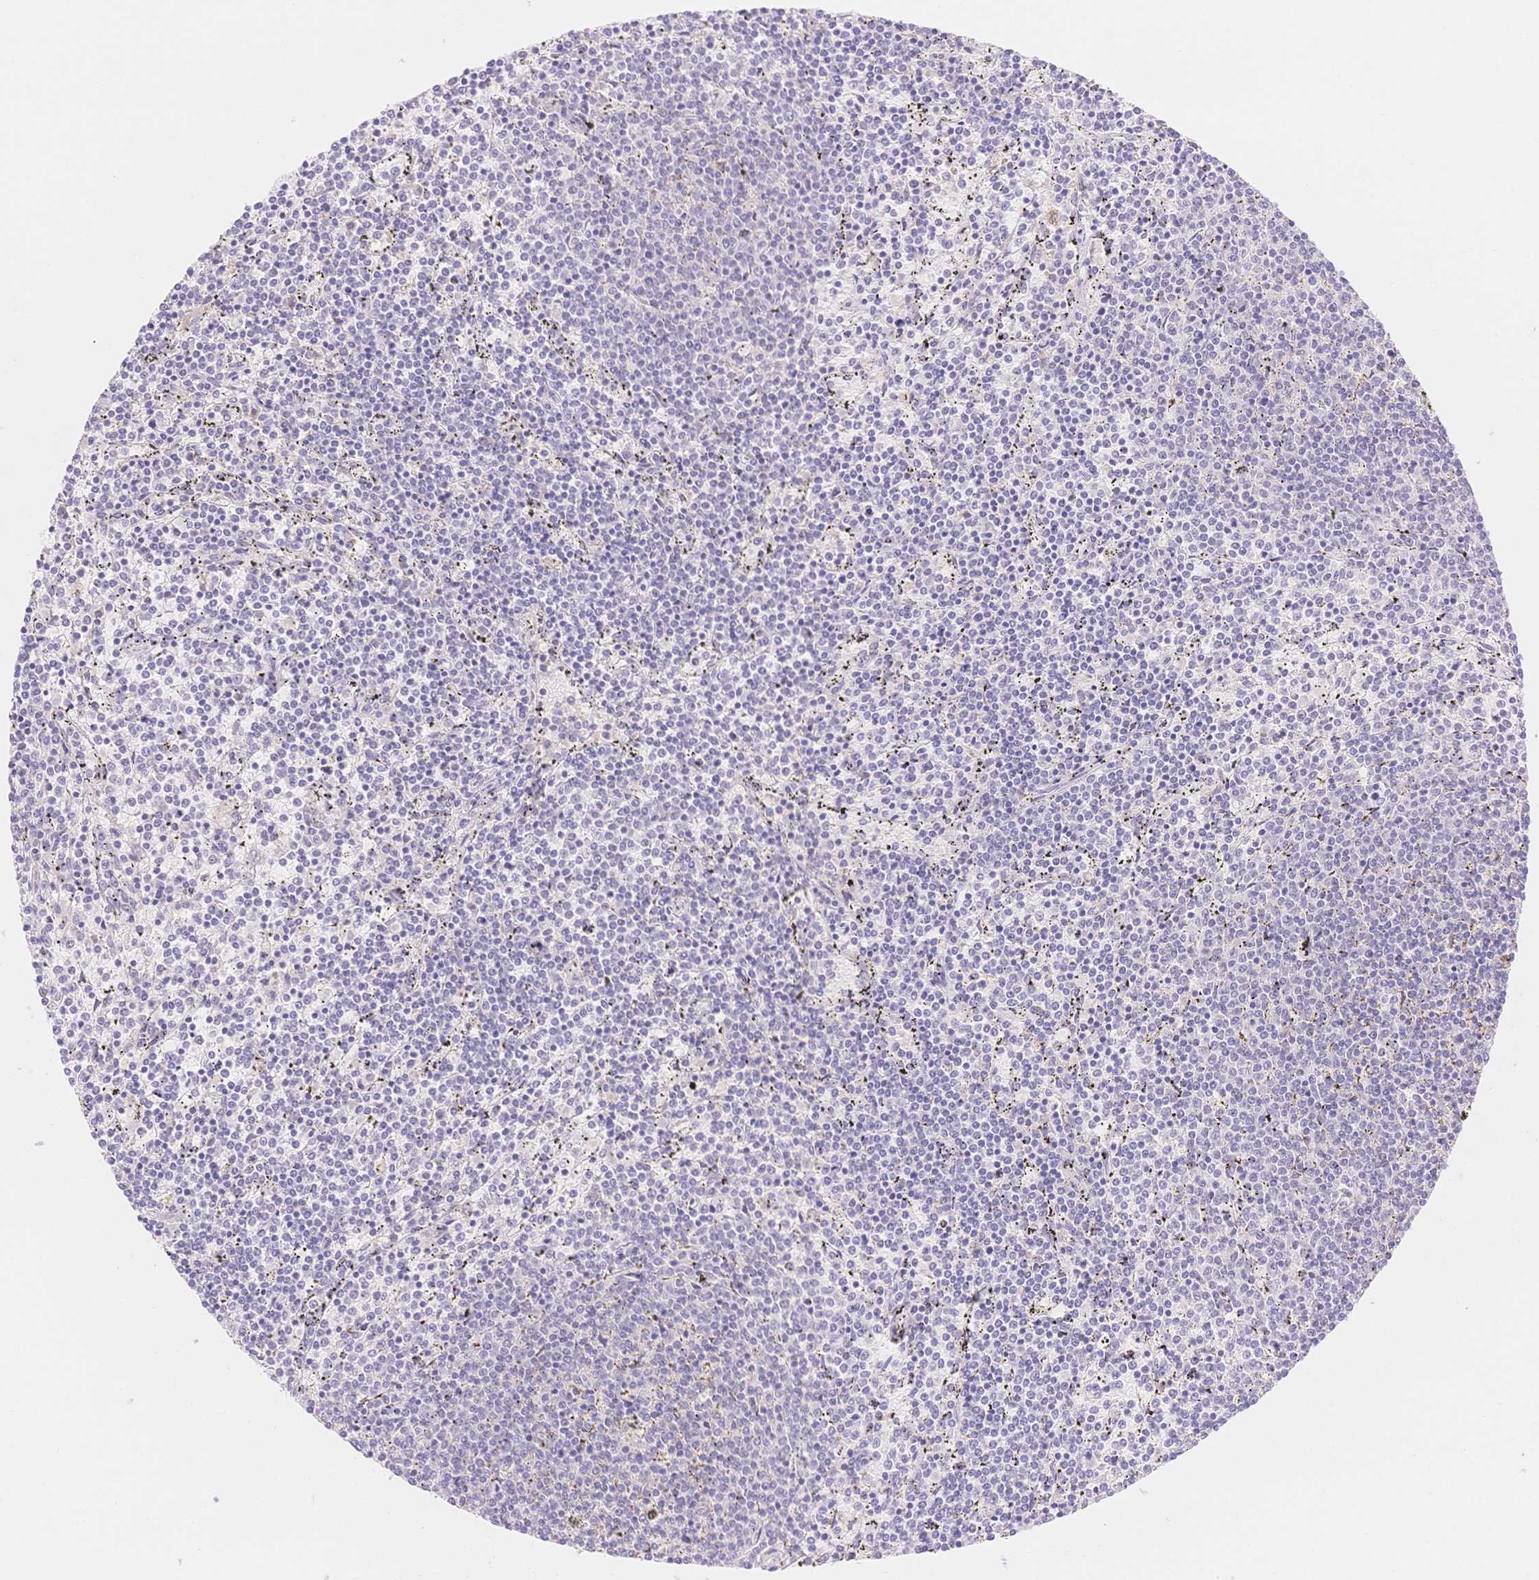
{"staining": {"intensity": "negative", "quantity": "none", "location": "none"}, "tissue": "lymphoma", "cell_type": "Tumor cells", "image_type": "cancer", "snomed": [{"axis": "morphology", "description": "Malignant lymphoma, non-Hodgkin's type, Low grade"}, {"axis": "topography", "description": "Spleen"}], "caption": "IHC micrograph of human malignant lymphoma, non-Hodgkin's type (low-grade) stained for a protein (brown), which reveals no positivity in tumor cells.", "gene": "WDR54", "patient": {"sex": "female", "age": 50}}